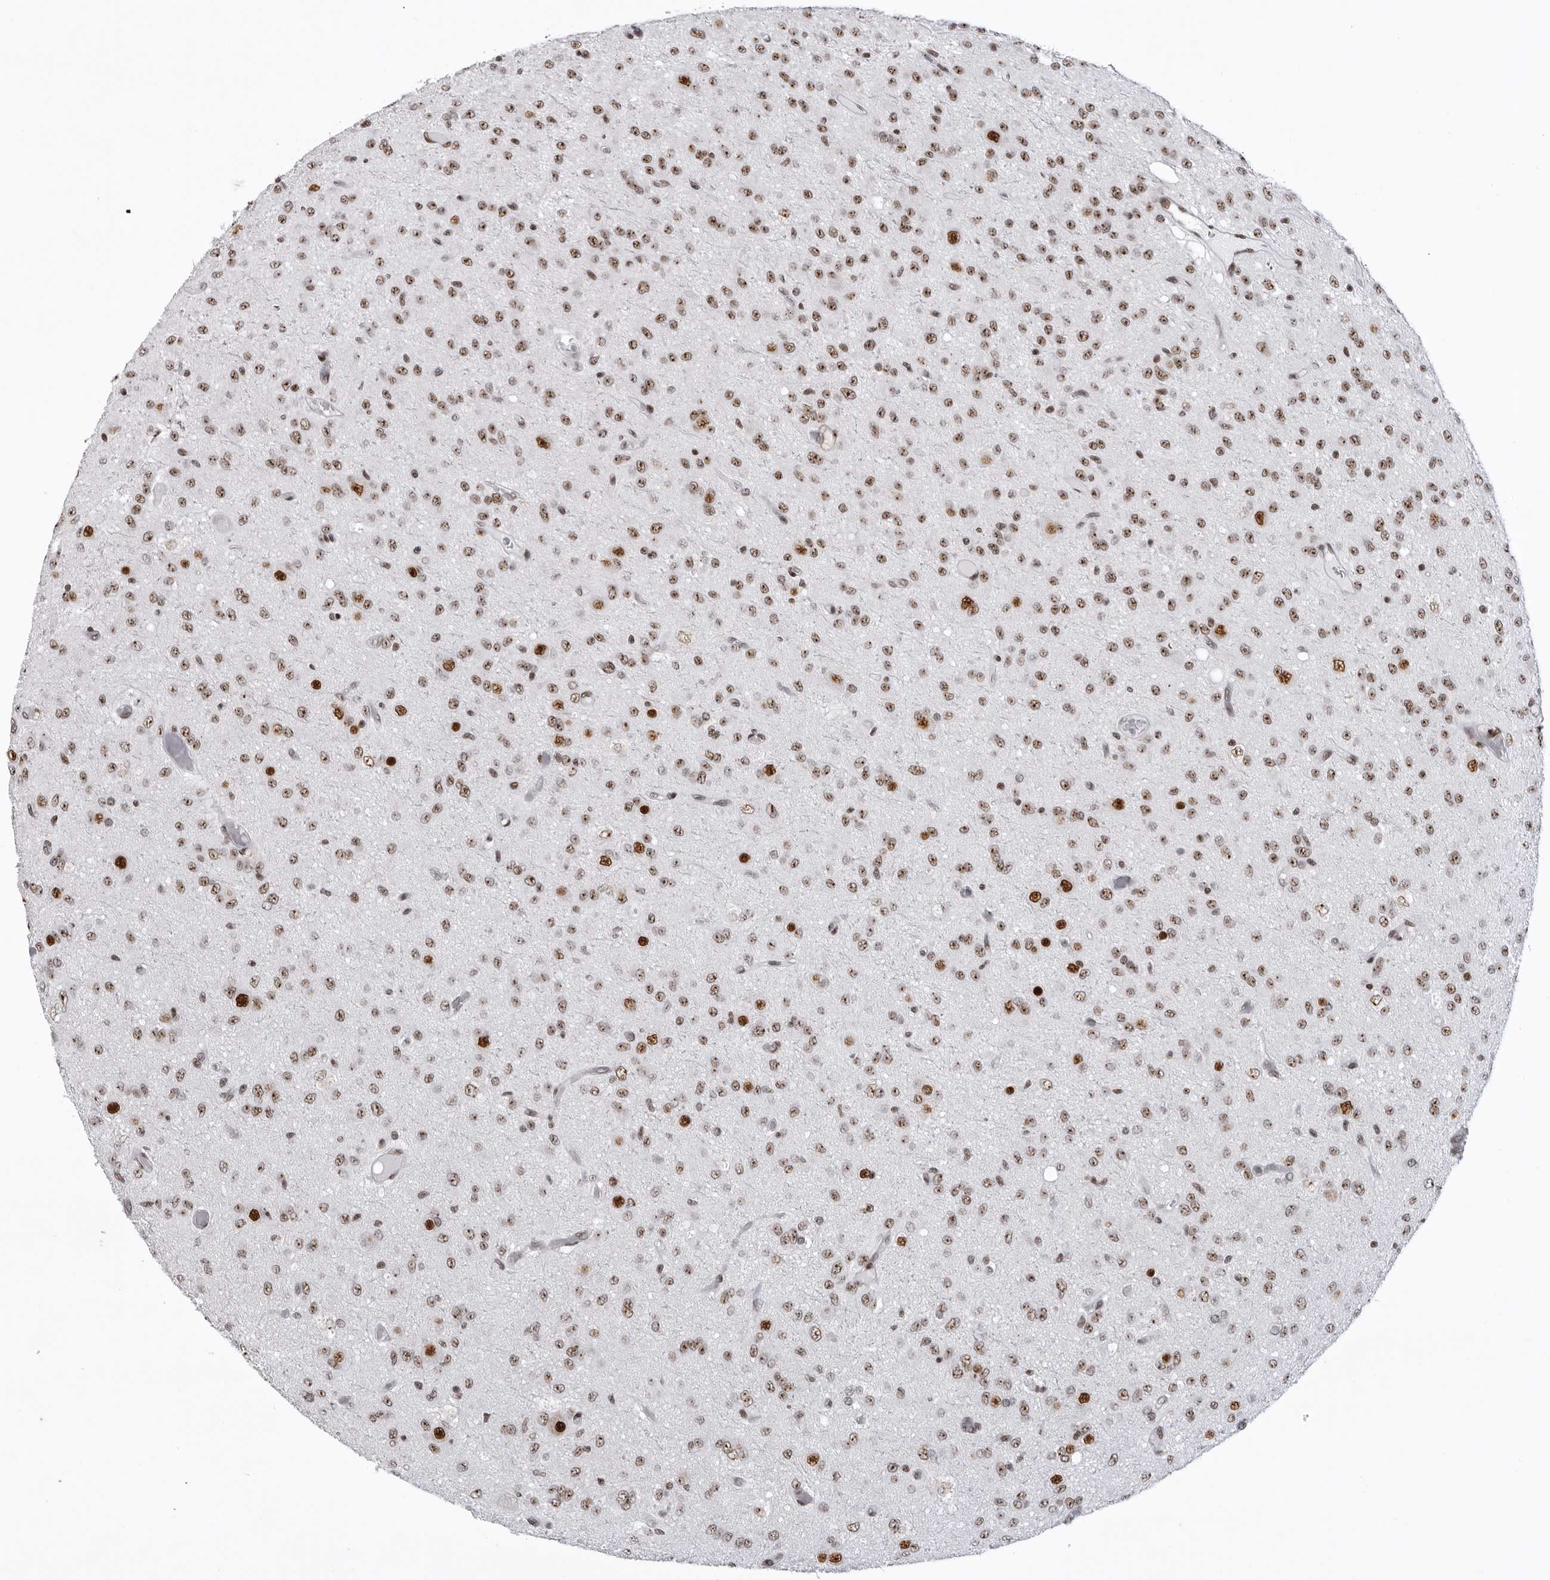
{"staining": {"intensity": "moderate", "quantity": ">75%", "location": "nuclear"}, "tissue": "glioma", "cell_type": "Tumor cells", "image_type": "cancer", "snomed": [{"axis": "morphology", "description": "Glioma, malignant, High grade"}, {"axis": "topography", "description": "Brain"}], "caption": "Protein staining of glioma tissue exhibits moderate nuclear staining in approximately >75% of tumor cells.", "gene": "DHX9", "patient": {"sex": "female", "age": 59}}